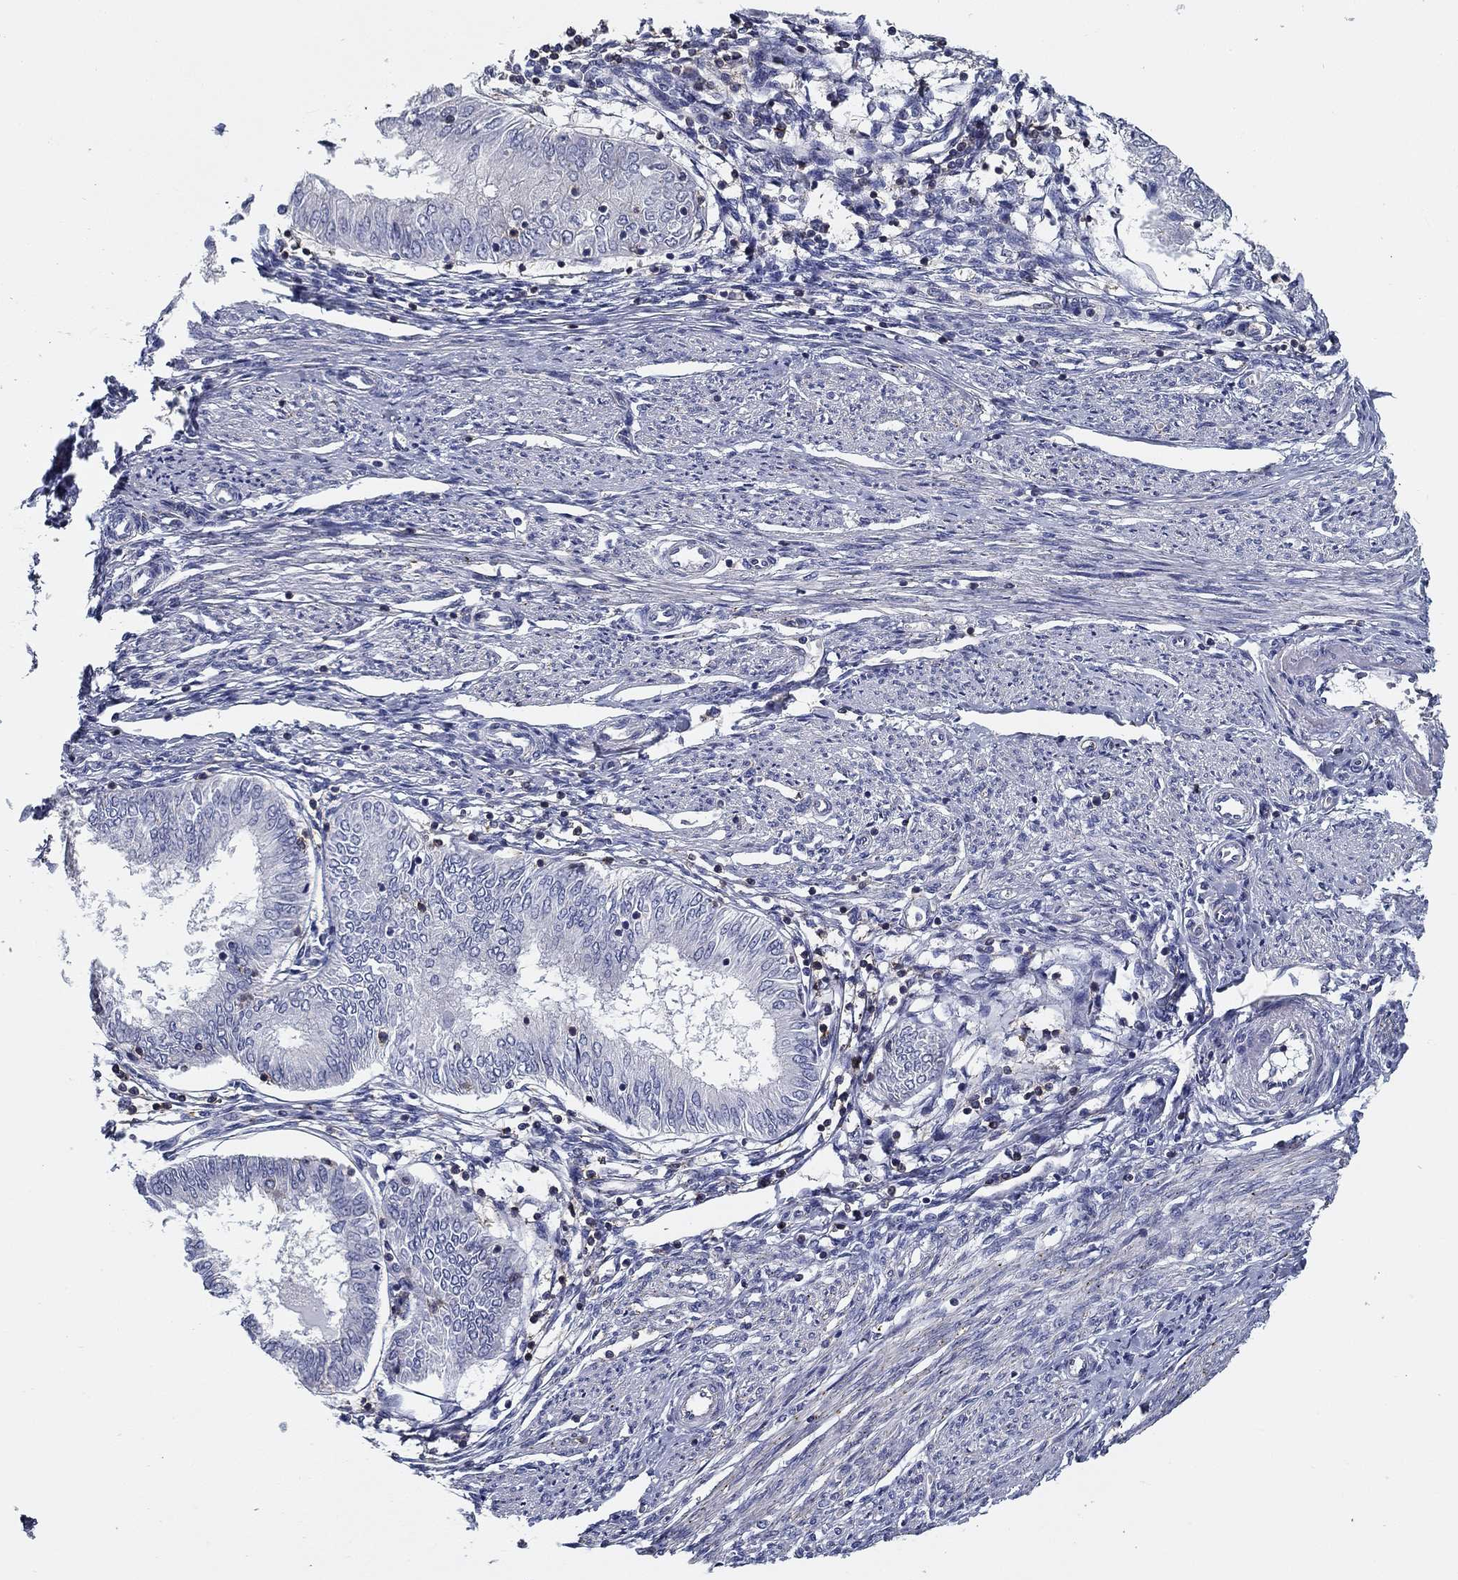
{"staining": {"intensity": "negative", "quantity": "none", "location": "none"}, "tissue": "endometrial cancer", "cell_type": "Tumor cells", "image_type": "cancer", "snomed": [{"axis": "morphology", "description": "Adenocarcinoma, NOS"}, {"axis": "topography", "description": "Endometrium"}], "caption": "Immunohistochemistry (IHC) of endometrial adenocarcinoma shows no staining in tumor cells. (Immunohistochemistry, brightfield microscopy, high magnification).", "gene": "SIT1", "patient": {"sex": "female", "age": 68}}